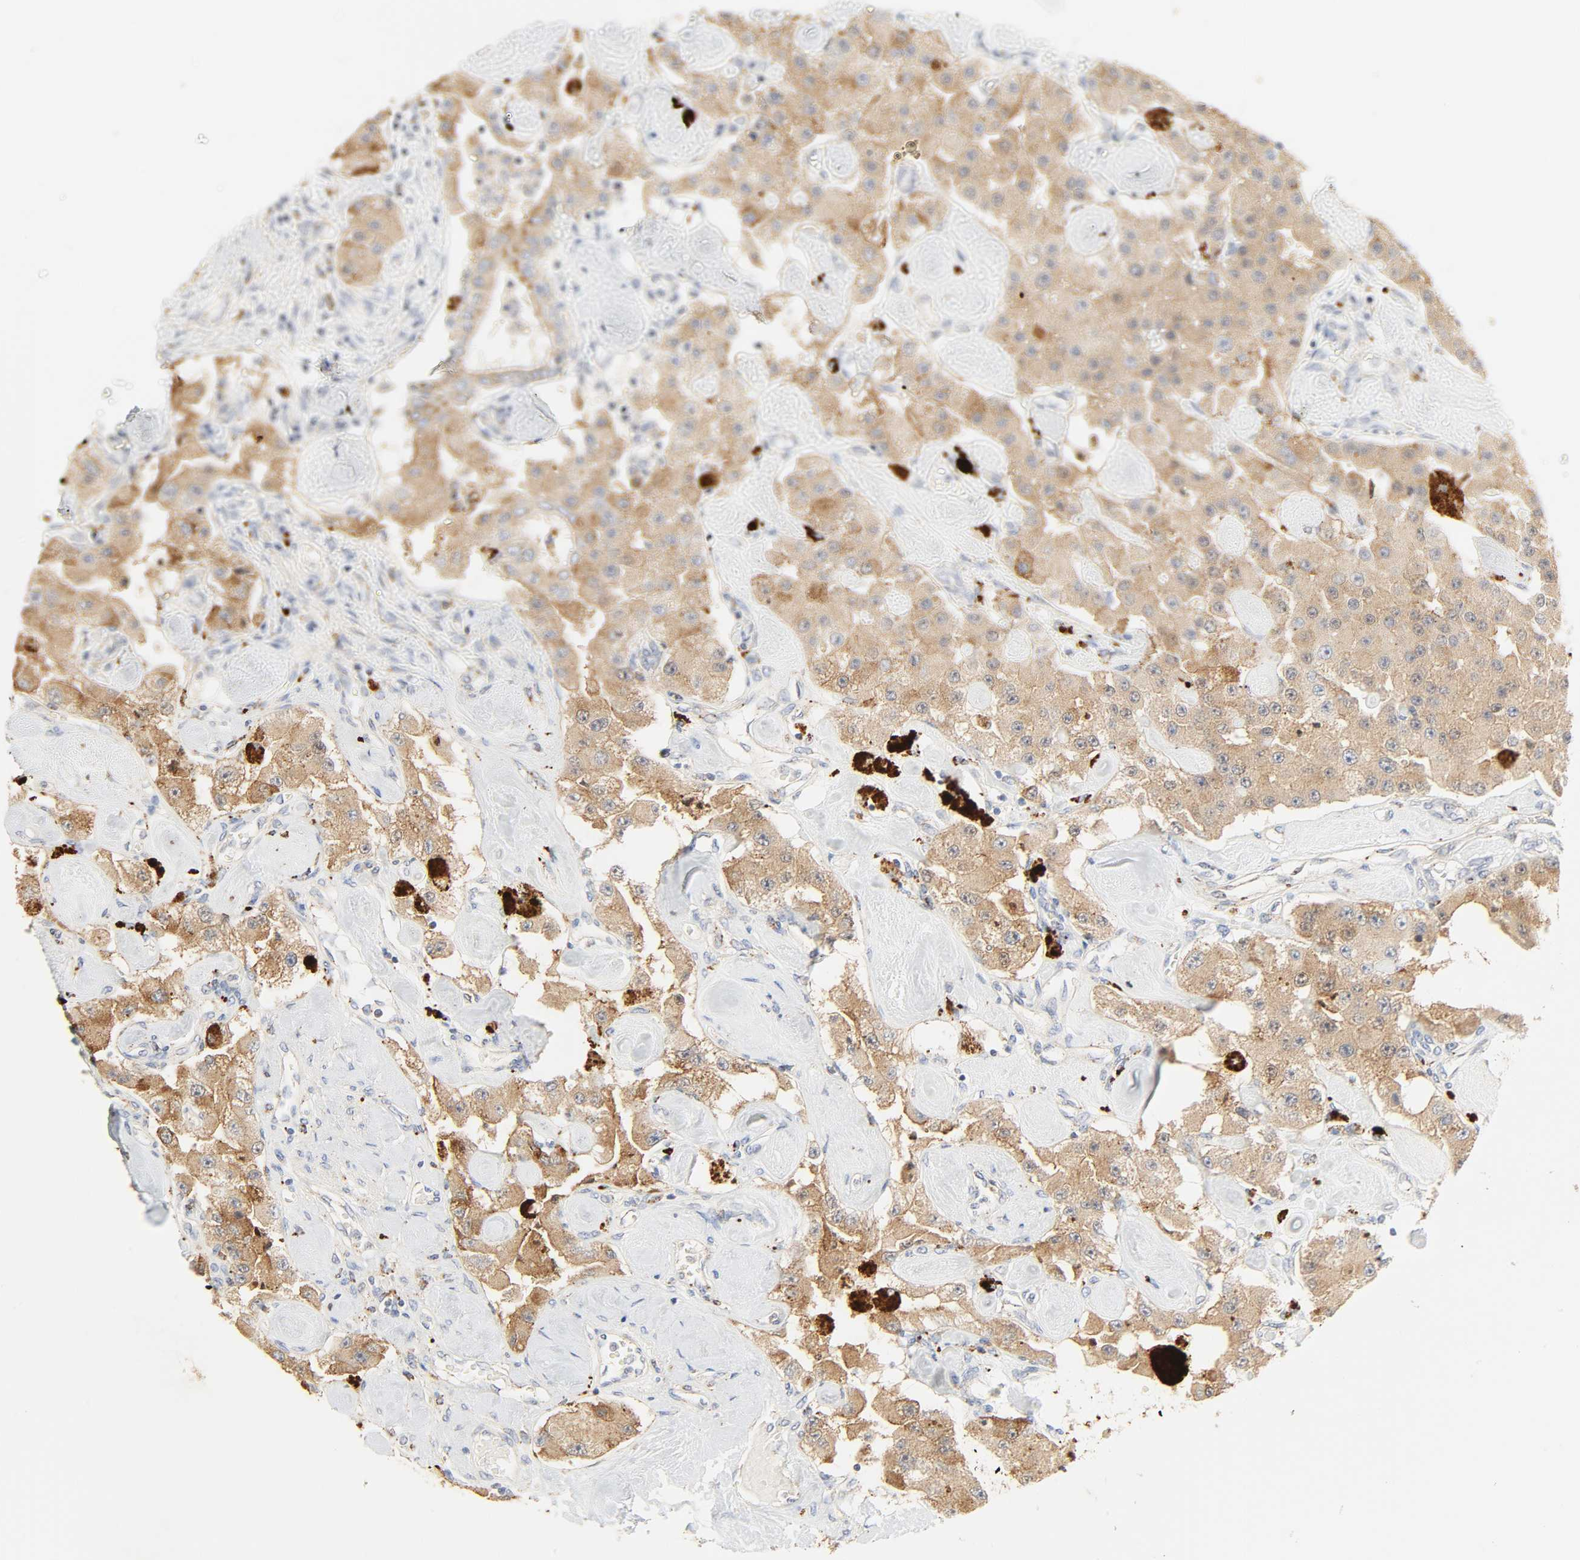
{"staining": {"intensity": "moderate", "quantity": ">75%", "location": "cytoplasmic/membranous"}, "tissue": "carcinoid", "cell_type": "Tumor cells", "image_type": "cancer", "snomed": [{"axis": "morphology", "description": "Carcinoid, malignant, NOS"}, {"axis": "topography", "description": "Pancreas"}], "caption": "Tumor cells exhibit moderate cytoplasmic/membranous expression in about >75% of cells in carcinoid (malignant). The protein is shown in brown color, while the nuclei are stained blue.", "gene": "CAMK2A", "patient": {"sex": "male", "age": 41}}